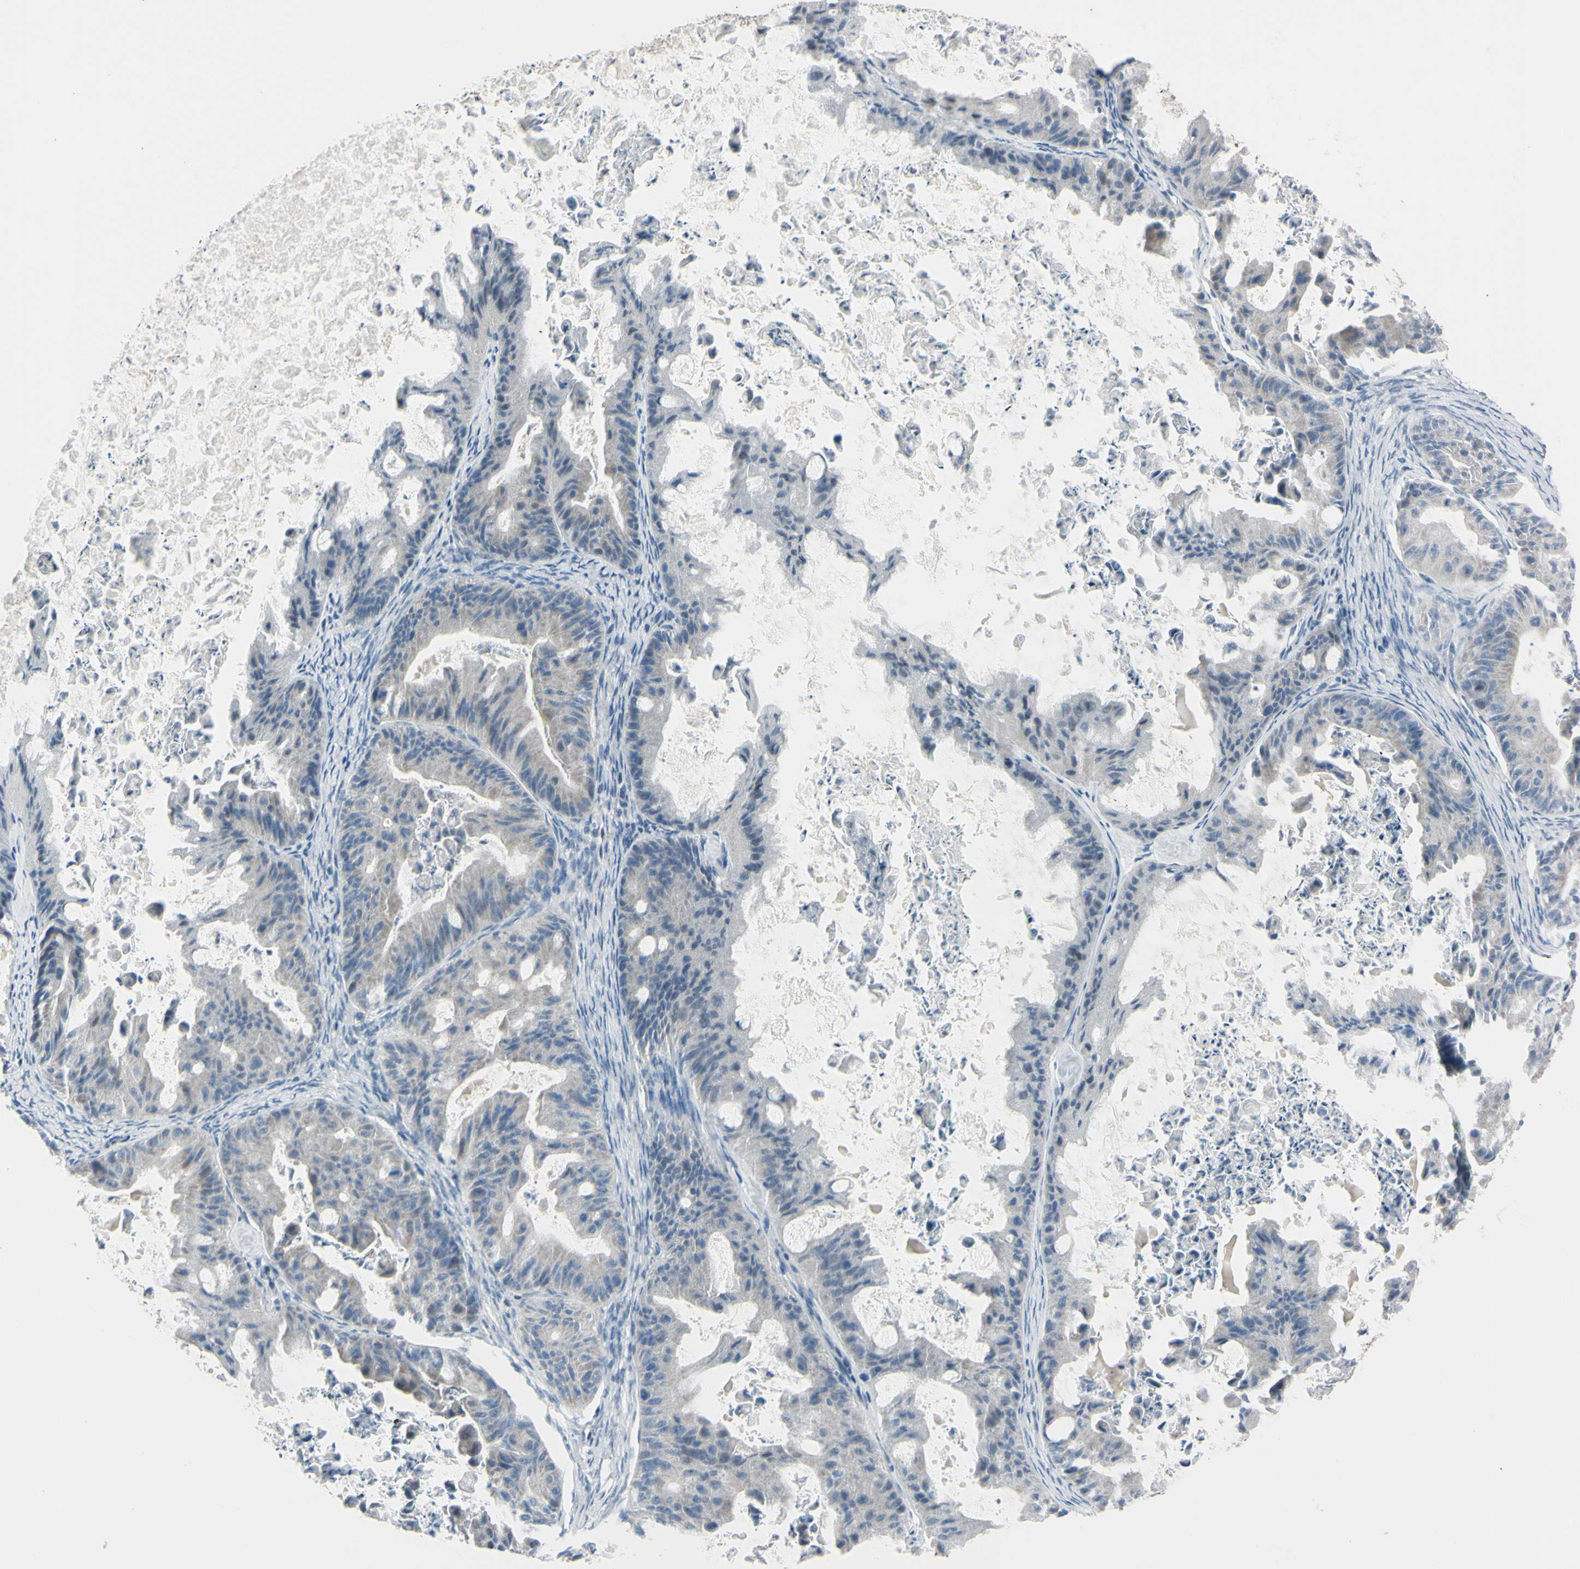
{"staining": {"intensity": "weak", "quantity": ">75%", "location": "cytoplasmic/membranous"}, "tissue": "ovarian cancer", "cell_type": "Tumor cells", "image_type": "cancer", "snomed": [{"axis": "morphology", "description": "Cystadenocarcinoma, mucinous, NOS"}, {"axis": "topography", "description": "Ovary"}], "caption": "Immunohistochemical staining of human ovarian mucinous cystadenocarcinoma shows low levels of weak cytoplasmic/membranous protein staining in approximately >75% of tumor cells.", "gene": "CYRIB", "patient": {"sex": "female", "age": 37}}